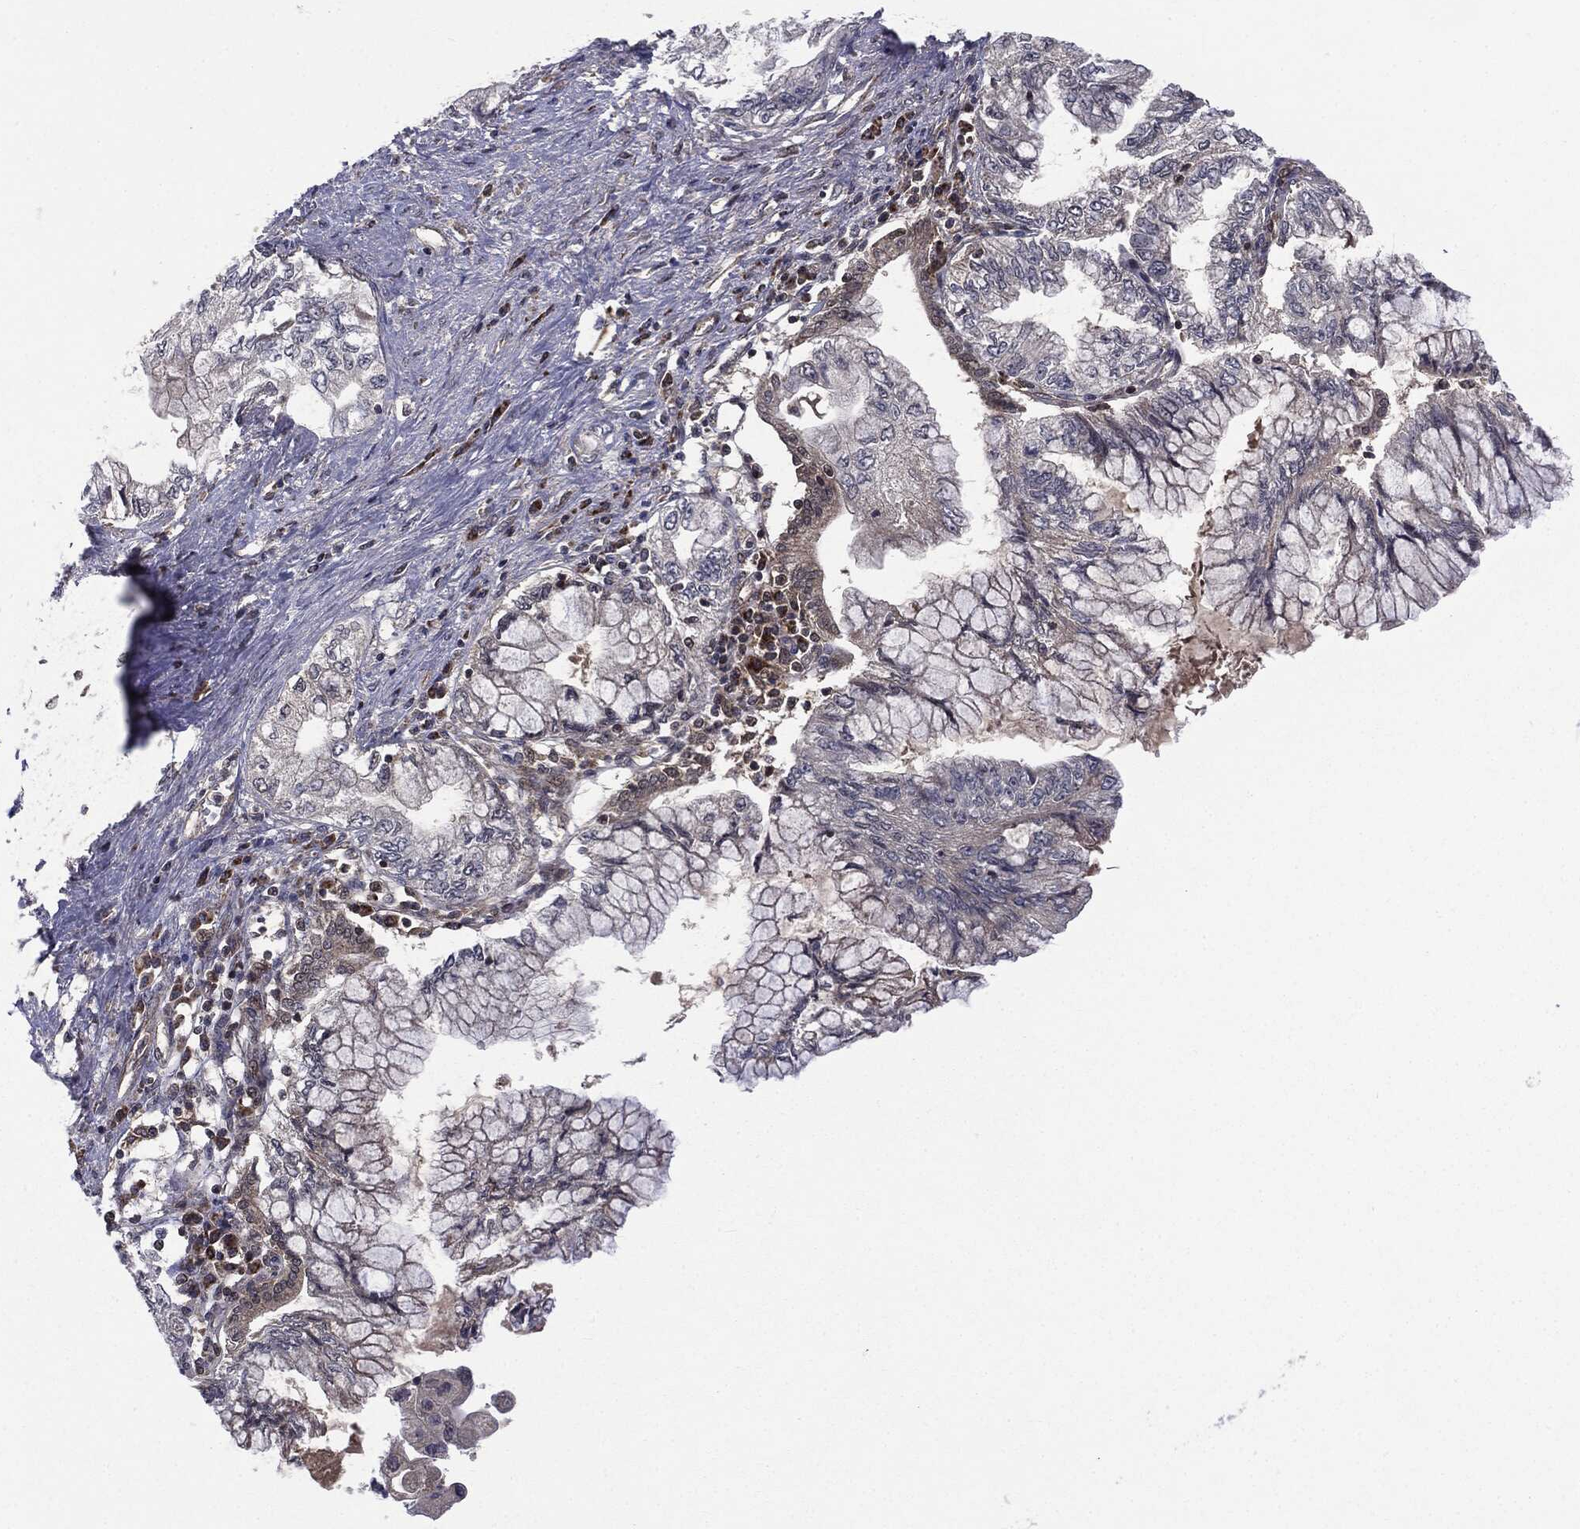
{"staining": {"intensity": "negative", "quantity": "none", "location": "none"}, "tissue": "pancreatic cancer", "cell_type": "Tumor cells", "image_type": "cancer", "snomed": [{"axis": "morphology", "description": "Adenocarcinoma, NOS"}, {"axis": "topography", "description": "Pancreas"}], "caption": "This image is of adenocarcinoma (pancreatic) stained with immunohistochemistry to label a protein in brown with the nuclei are counter-stained blue. There is no expression in tumor cells. (DAB immunohistochemistry (IHC), high magnification).", "gene": "PTPA", "patient": {"sex": "female", "age": 73}}